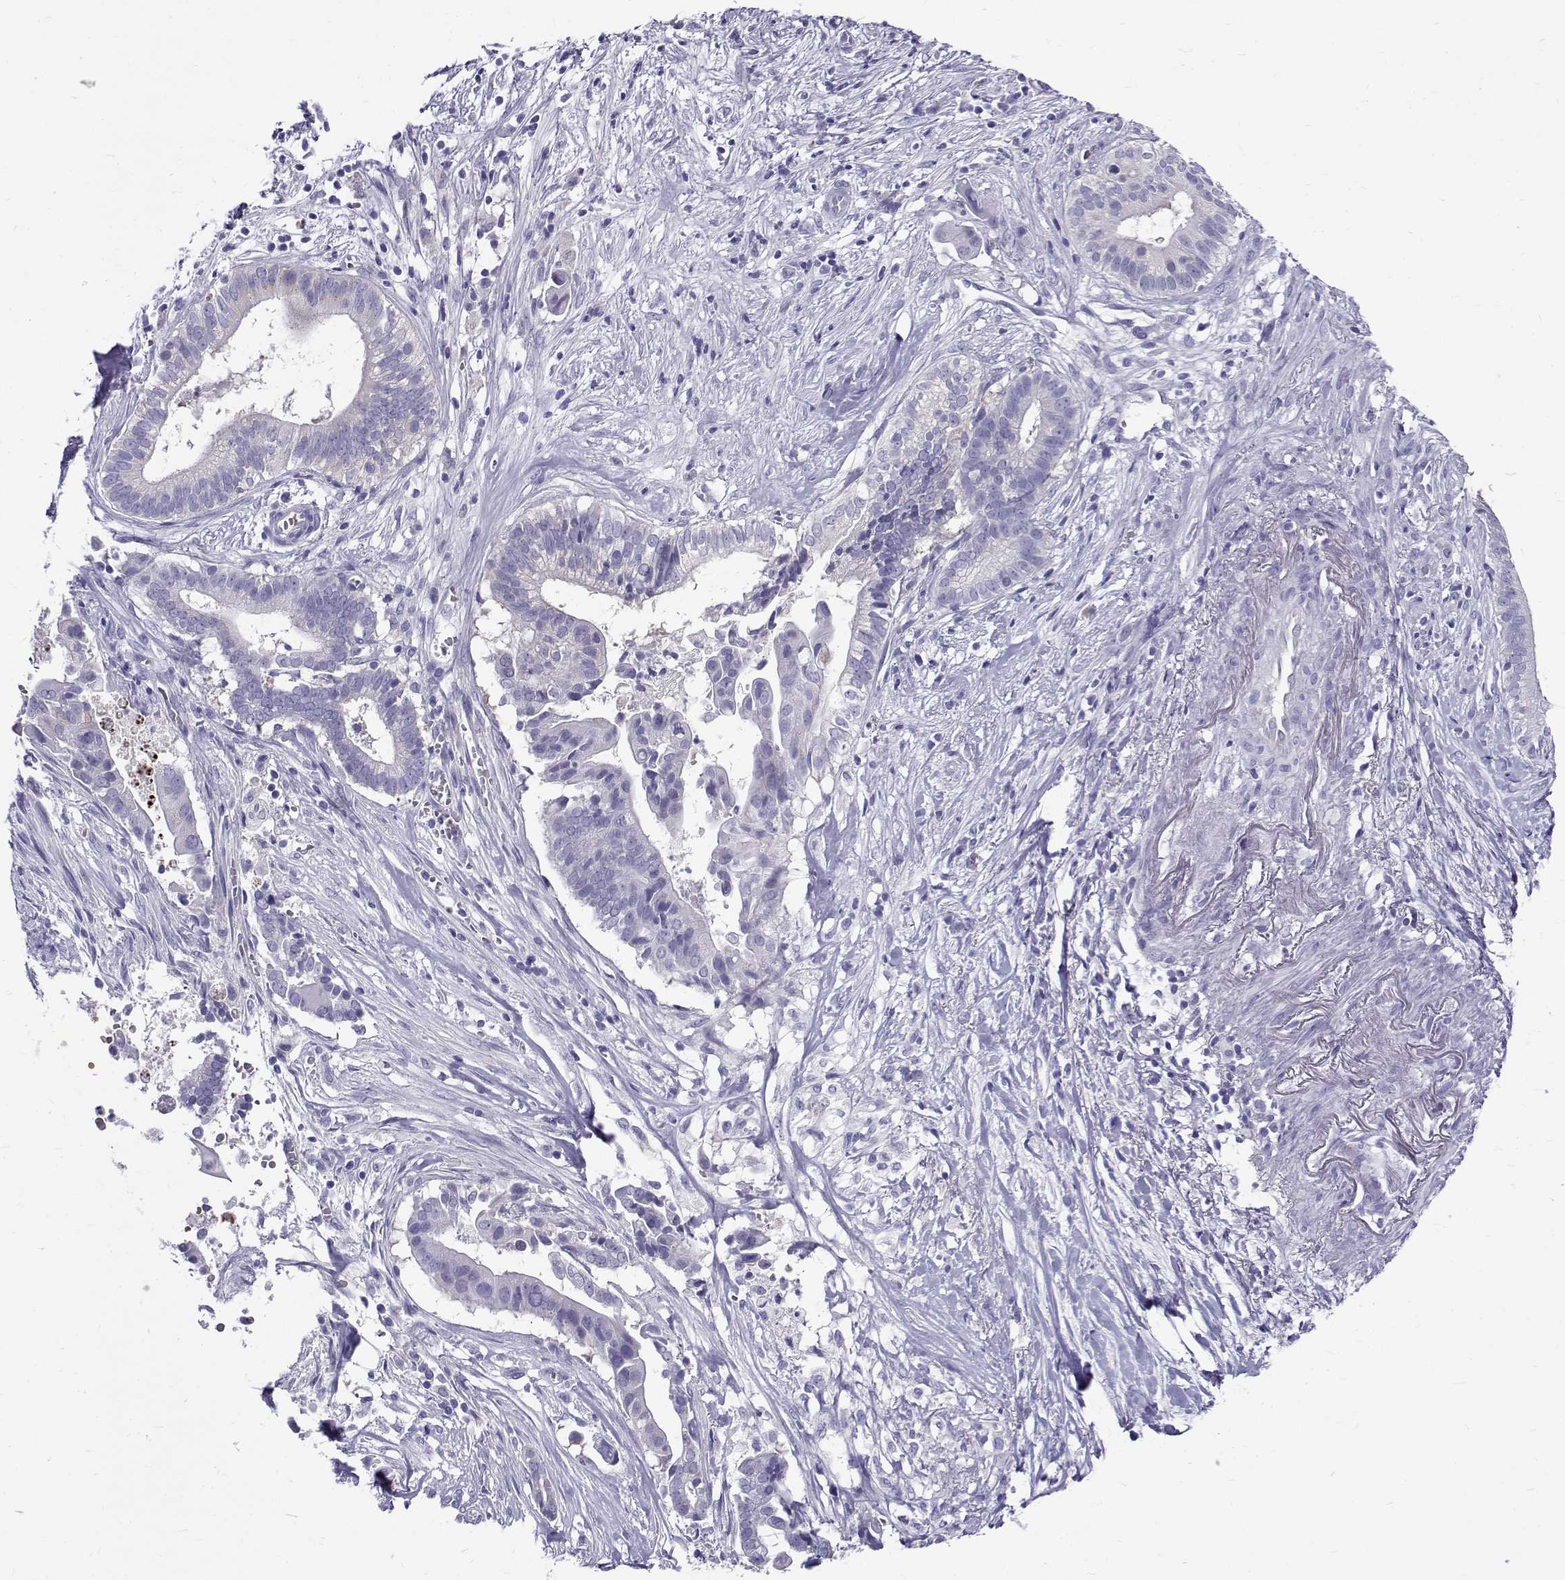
{"staining": {"intensity": "negative", "quantity": "none", "location": "none"}, "tissue": "pancreatic cancer", "cell_type": "Tumor cells", "image_type": "cancer", "snomed": [{"axis": "morphology", "description": "Adenocarcinoma, NOS"}, {"axis": "topography", "description": "Pancreas"}], "caption": "Tumor cells are negative for brown protein staining in pancreatic cancer (adenocarcinoma).", "gene": "IGSF1", "patient": {"sex": "male", "age": 61}}